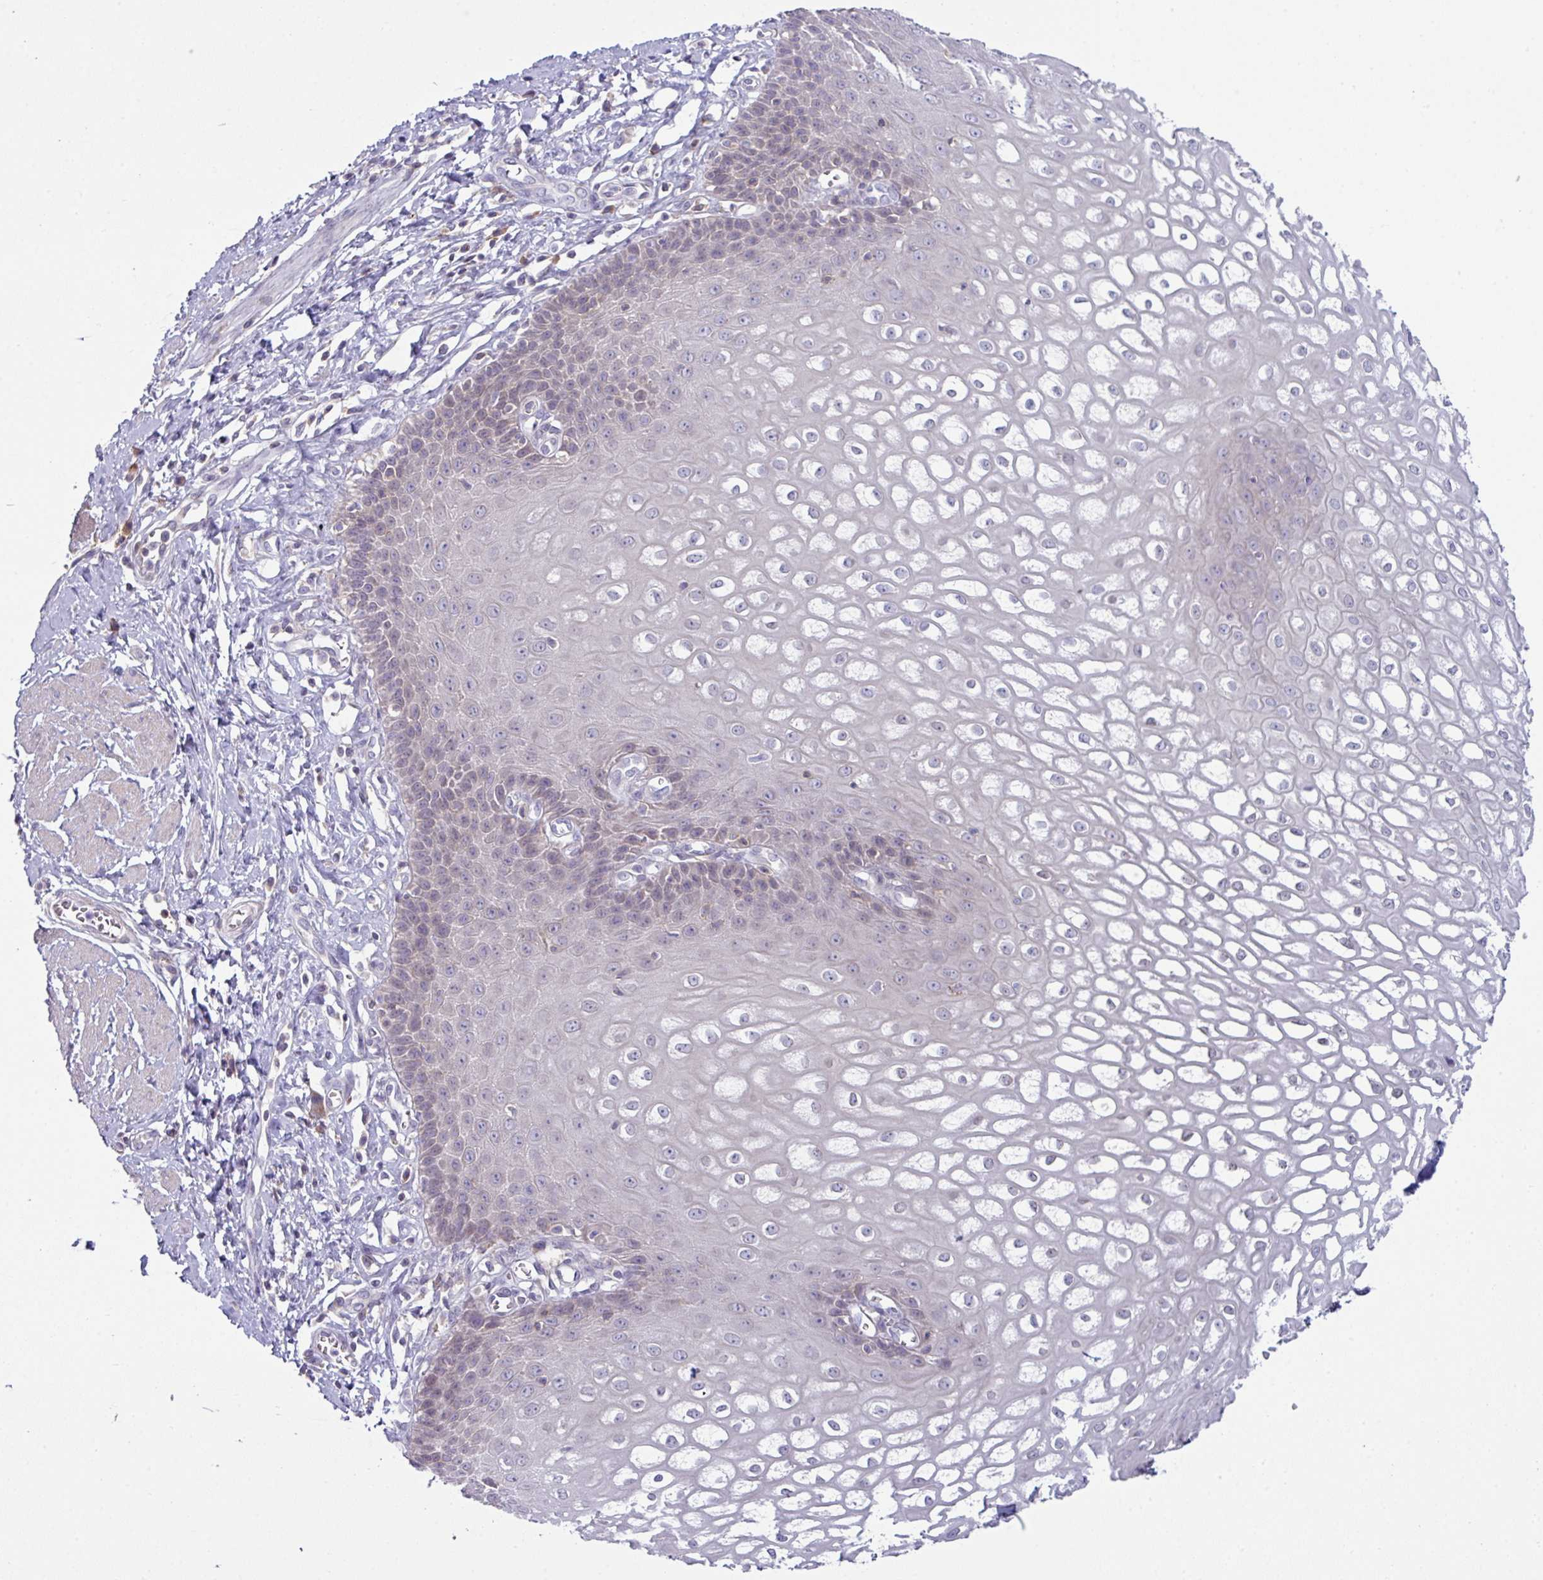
{"staining": {"intensity": "negative", "quantity": "none", "location": "none"}, "tissue": "esophagus", "cell_type": "Squamous epithelial cells", "image_type": "normal", "snomed": [{"axis": "morphology", "description": "Normal tissue, NOS"}, {"axis": "topography", "description": "Esophagus"}], "caption": "A high-resolution photomicrograph shows immunohistochemistry staining of benign esophagus, which displays no significant expression in squamous epithelial cells.", "gene": "SLAMF6", "patient": {"sex": "male", "age": 67}}